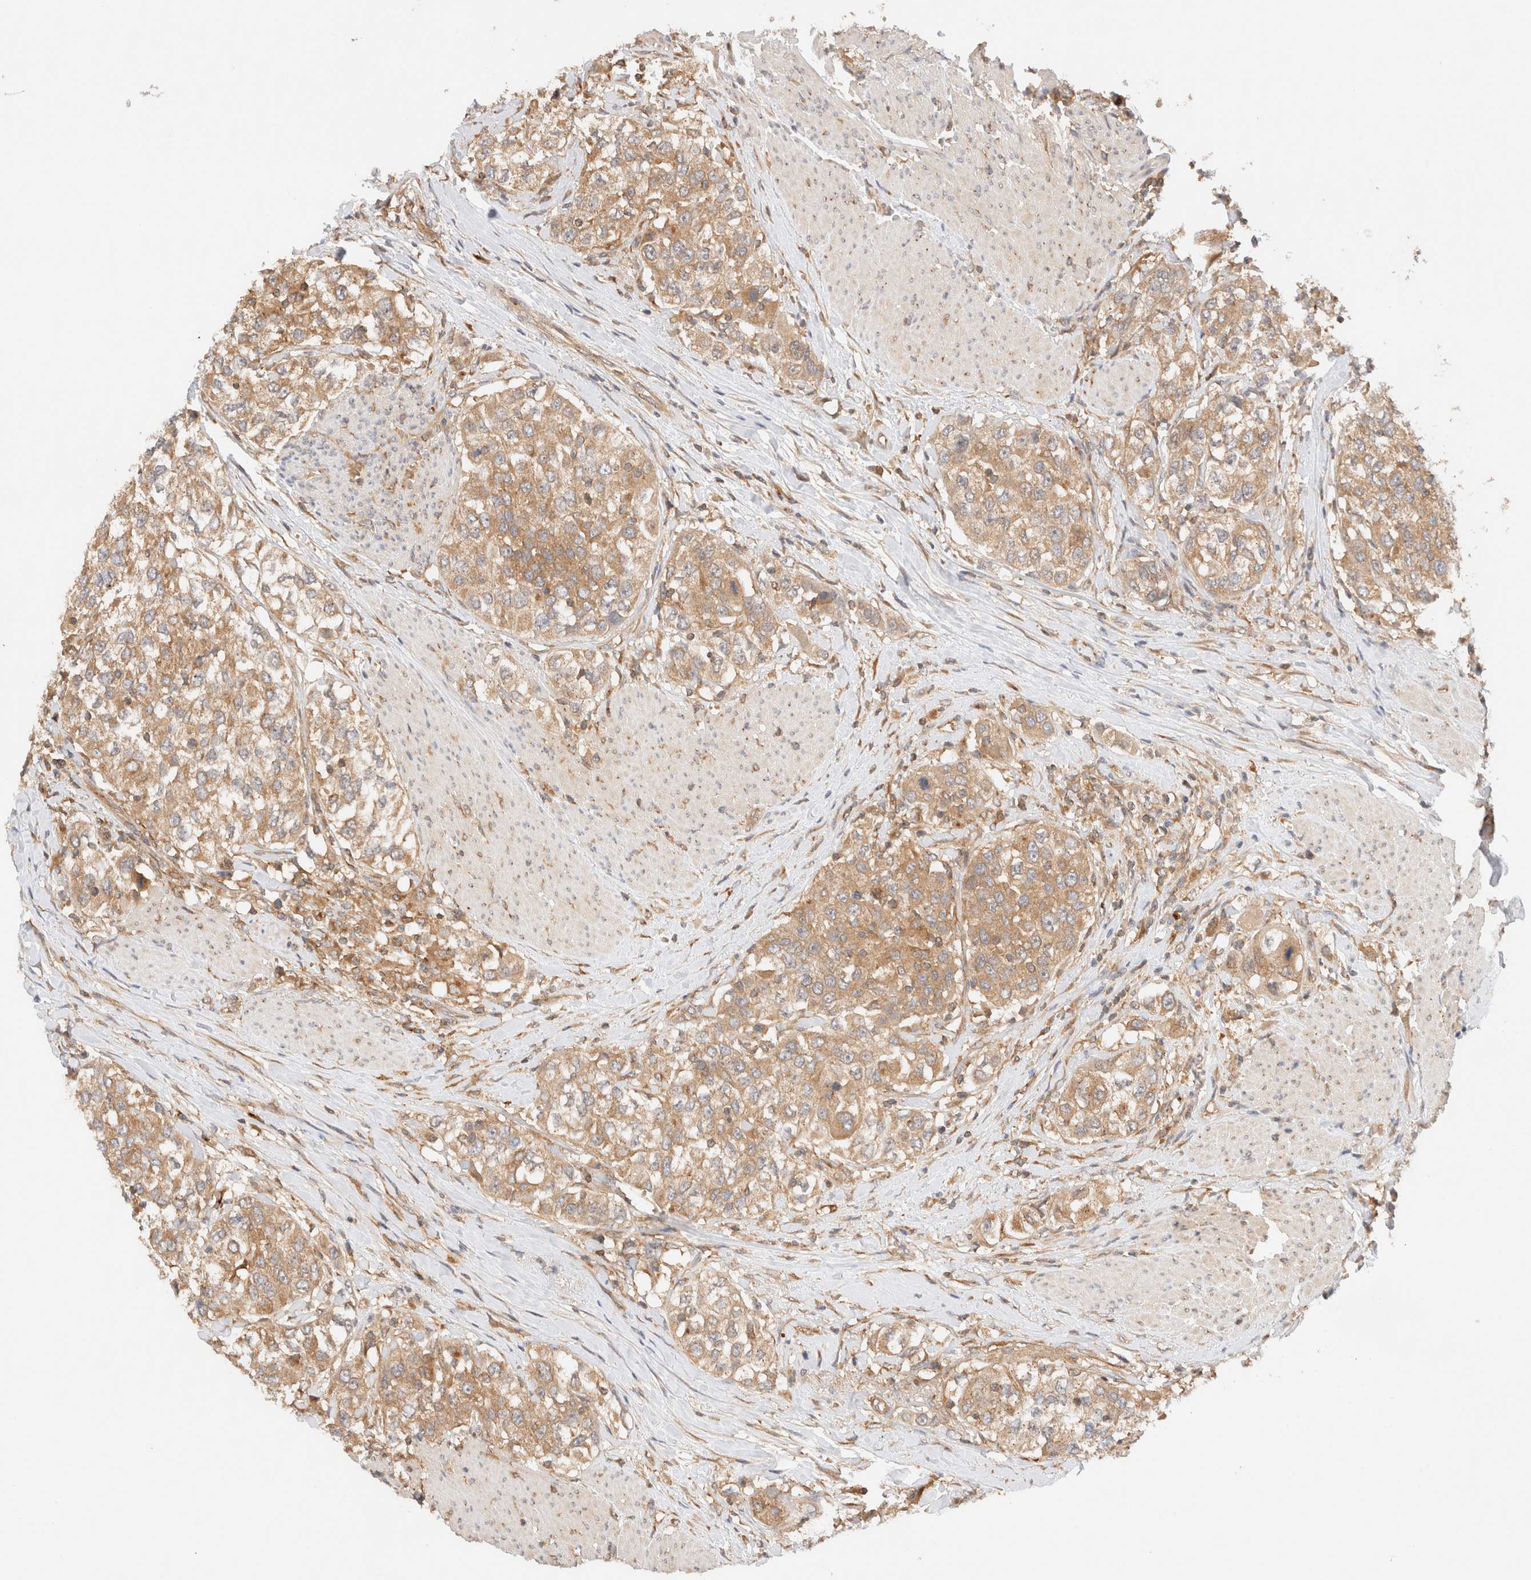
{"staining": {"intensity": "moderate", "quantity": ">75%", "location": "cytoplasmic/membranous"}, "tissue": "urothelial cancer", "cell_type": "Tumor cells", "image_type": "cancer", "snomed": [{"axis": "morphology", "description": "Urothelial carcinoma, High grade"}, {"axis": "topography", "description": "Urinary bladder"}], "caption": "This image demonstrates immunohistochemistry staining of human urothelial cancer, with medium moderate cytoplasmic/membranous staining in about >75% of tumor cells.", "gene": "RABEP1", "patient": {"sex": "female", "age": 80}}